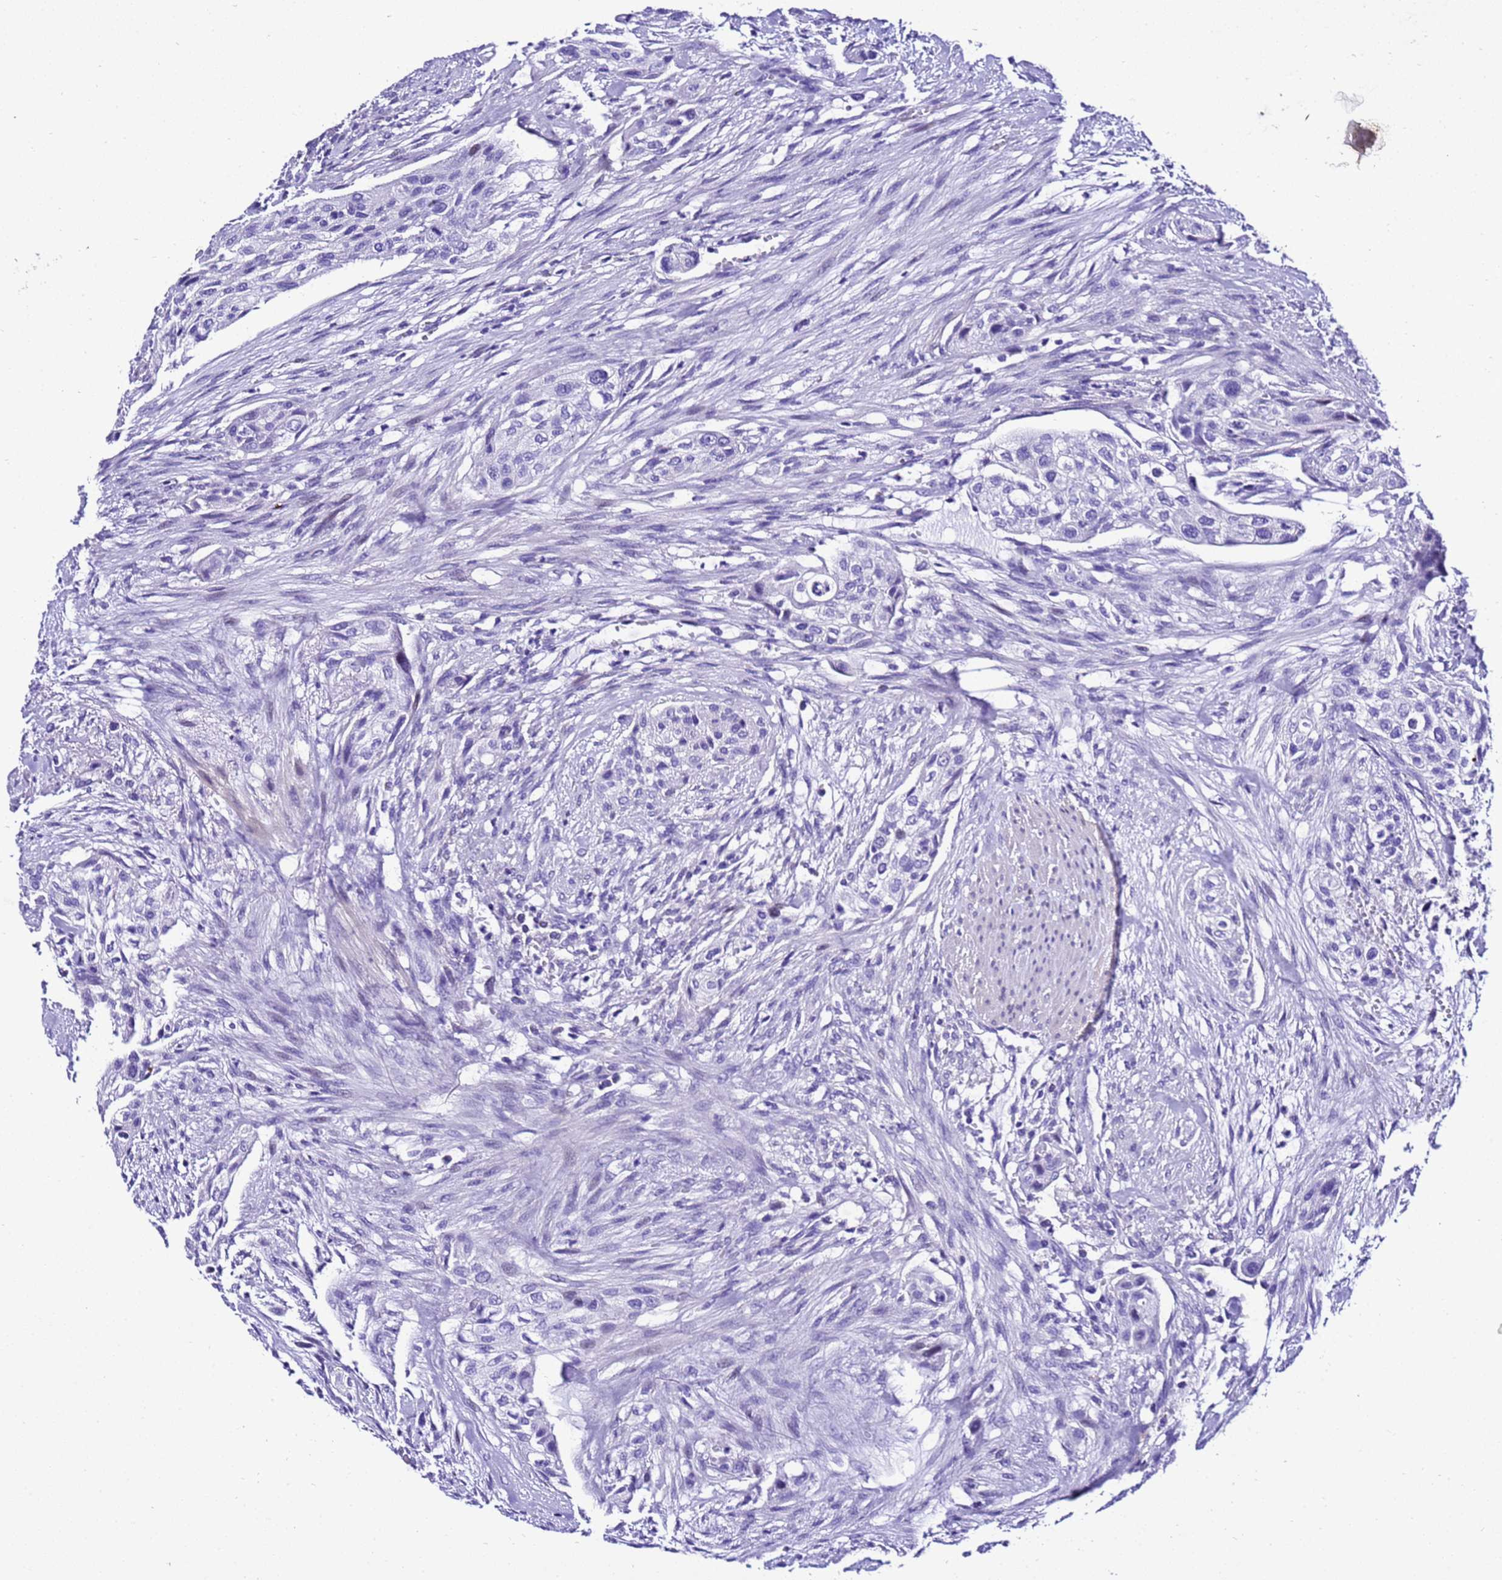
{"staining": {"intensity": "negative", "quantity": "none", "location": "none"}, "tissue": "urothelial cancer", "cell_type": "Tumor cells", "image_type": "cancer", "snomed": [{"axis": "morphology", "description": "Urothelial carcinoma, High grade"}, {"axis": "topography", "description": "Urinary bladder"}], "caption": "Human urothelial carcinoma (high-grade) stained for a protein using immunohistochemistry demonstrates no positivity in tumor cells.", "gene": "ZNF417", "patient": {"sex": "male", "age": 35}}